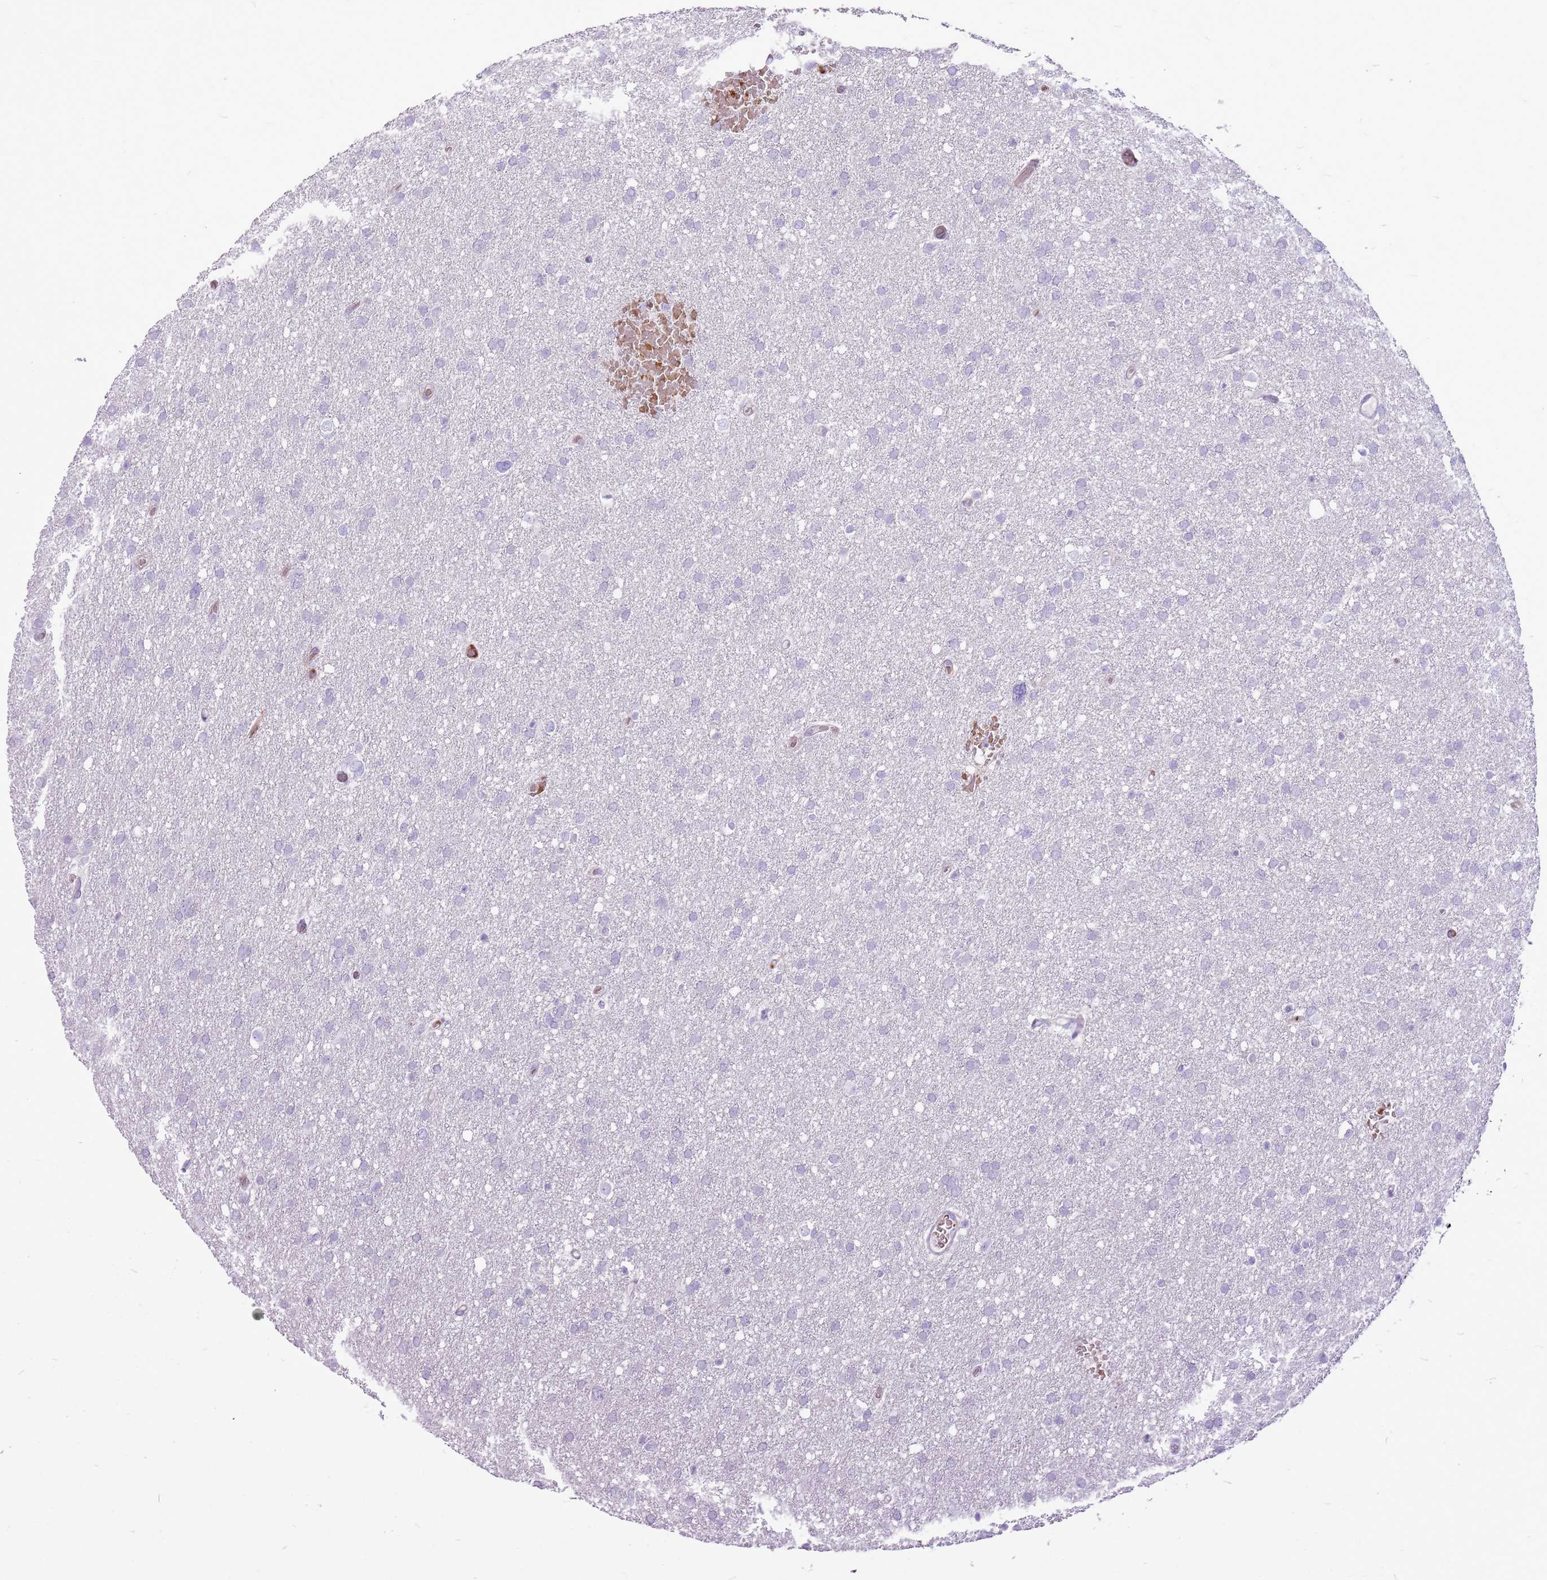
{"staining": {"intensity": "negative", "quantity": "none", "location": "none"}, "tissue": "glioma", "cell_type": "Tumor cells", "image_type": "cancer", "snomed": [{"axis": "morphology", "description": "Glioma, malignant, High grade"}, {"axis": "topography", "description": "Cerebral cortex"}], "caption": "This is an immunohistochemistry image of human malignant glioma (high-grade). There is no expression in tumor cells.", "gene": "CHAC2", "patient": {"sex": "female", "age": 36}}